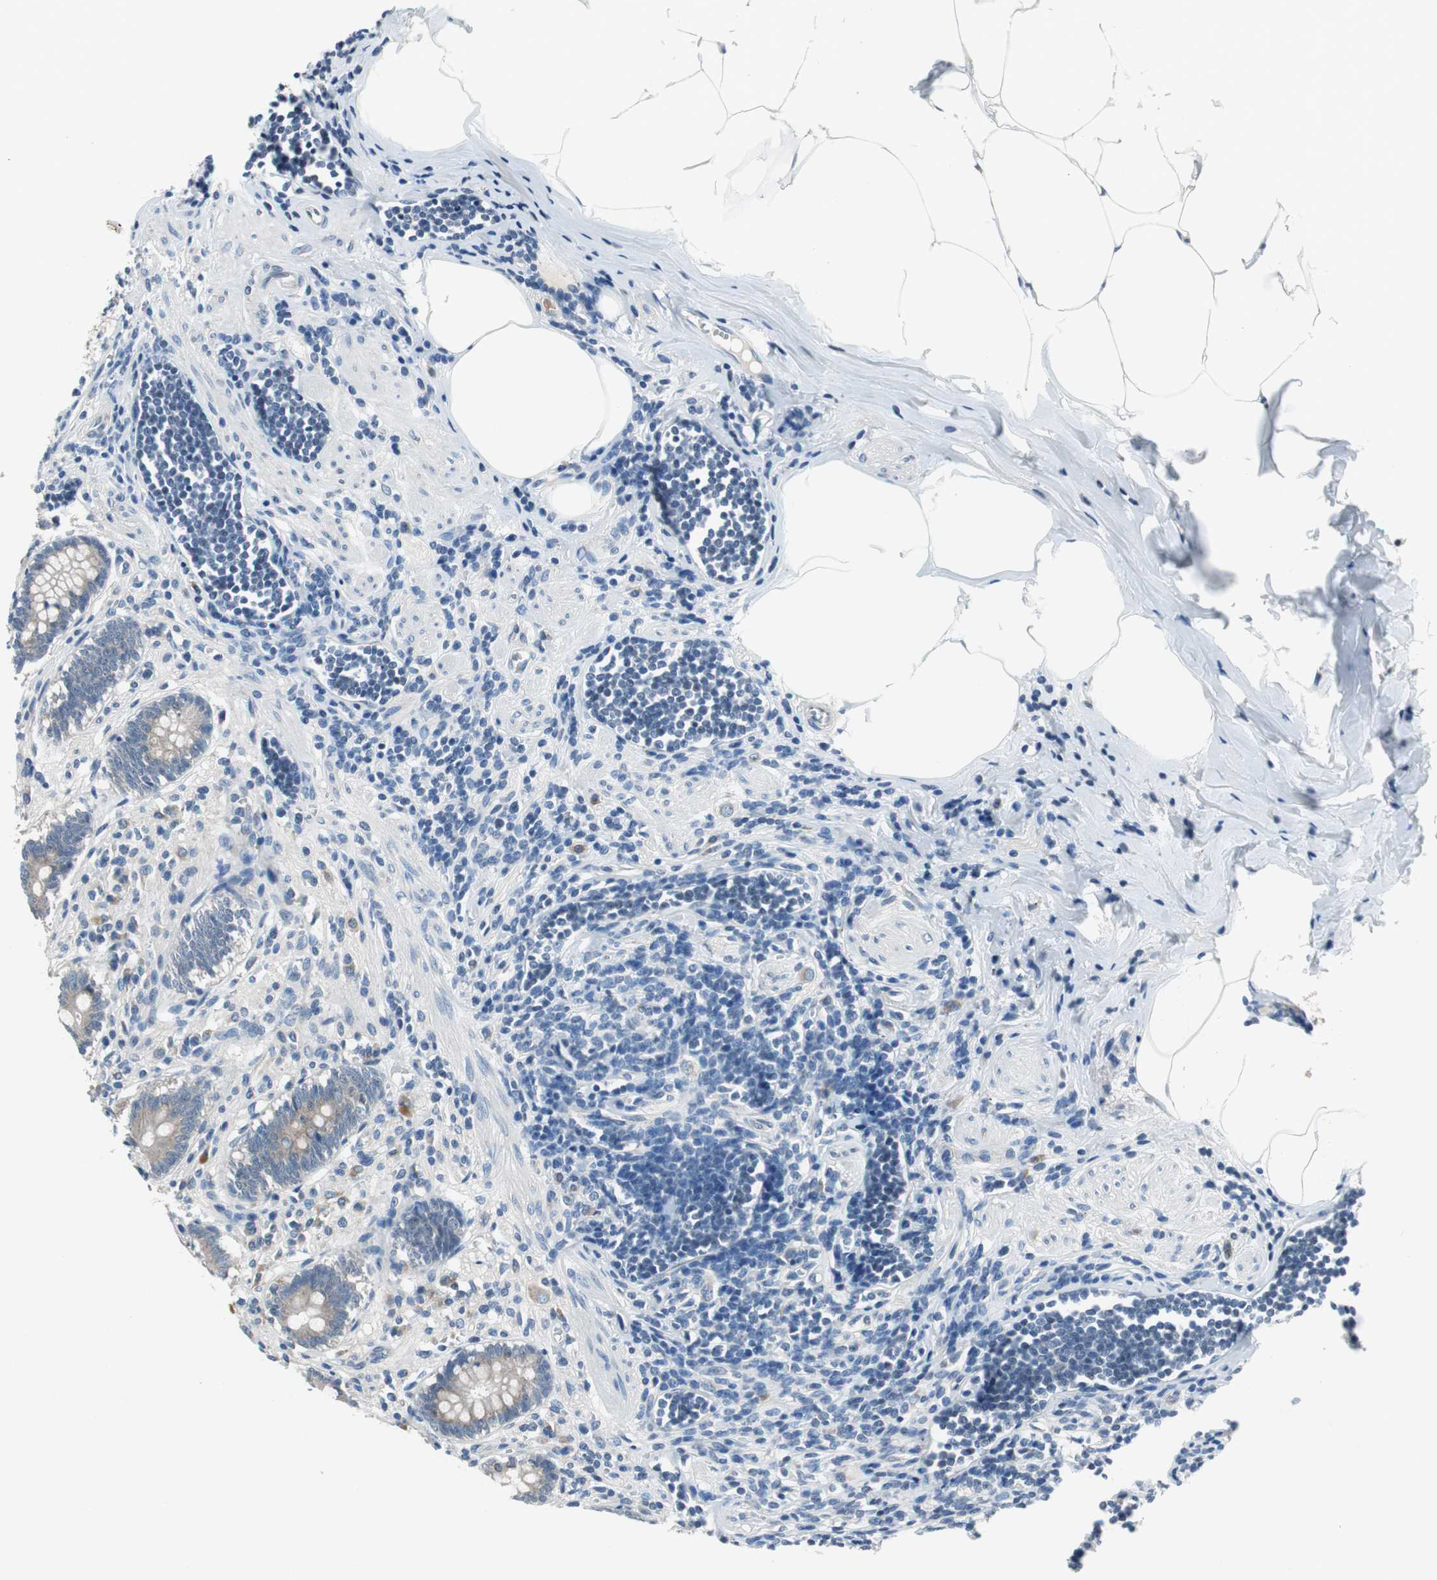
{"staining": {"intensity": "weak", "quantity": ">75%", "location": "cytoplasmic/membranous"}, "tissue": "appendix", "cell_type": "Glandular cells", "image_type": "normal", "snomed": [{"axis": "morphology", "description": "Normal tissue, NOS"}, {"axis": "topography", "description": "Appendix"}], "caption": "Protein staining by immunohistochemistry exhibits weak cytoplasmic/membranous positivity in approximately >75% of glandular cells in normal appendix. The staining was performed using DAB (3,3'-diaminobenzidine), with brown indicating positive protein expression. Nuclei are stained blue with hematoxylin.", "gene": "PLAA", "patient": {"sex": "female", "age": 50}}